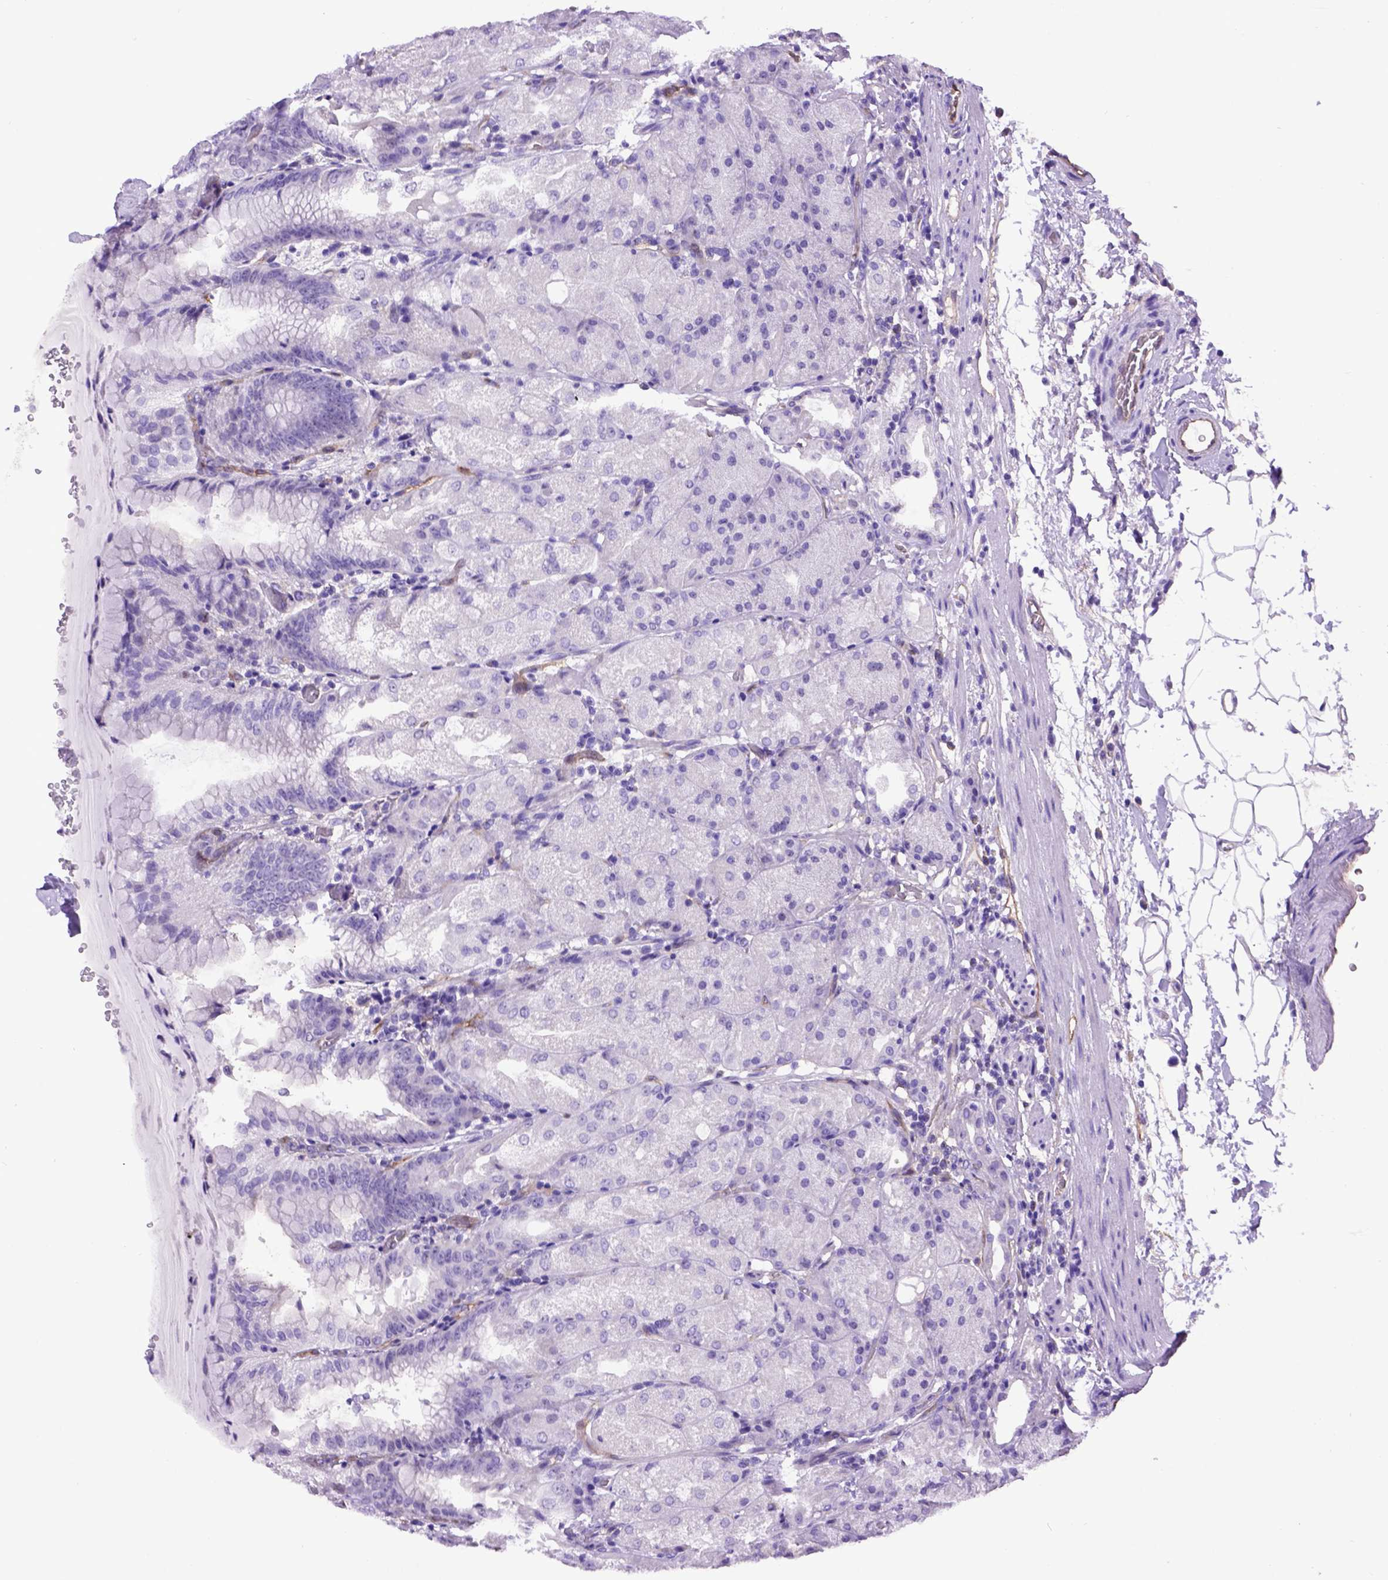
{"staining": {"intensity": "negative", "quantity": "none", "location": "none"}, "tissue": "stomach", "cell_type": "Glandular cells", "image_type": "normal", "snomed": [{"axis": "morphology", "description": "Normal tissue, NOS"}, {"axis": "topography", "description": "Stomach, upper"}, {"axis": "topography", "description": "Stomach"}, {"axis": "topography", "description": "Stomach, lower"}], "caption": "There is no significant expression in glandular cells of stomach. (Brightfield microscopy of DAB immunohistochemistry (IHC) at high magnification).", "gene": "ENG", "patient": {"sex": "male", "age": 62}}